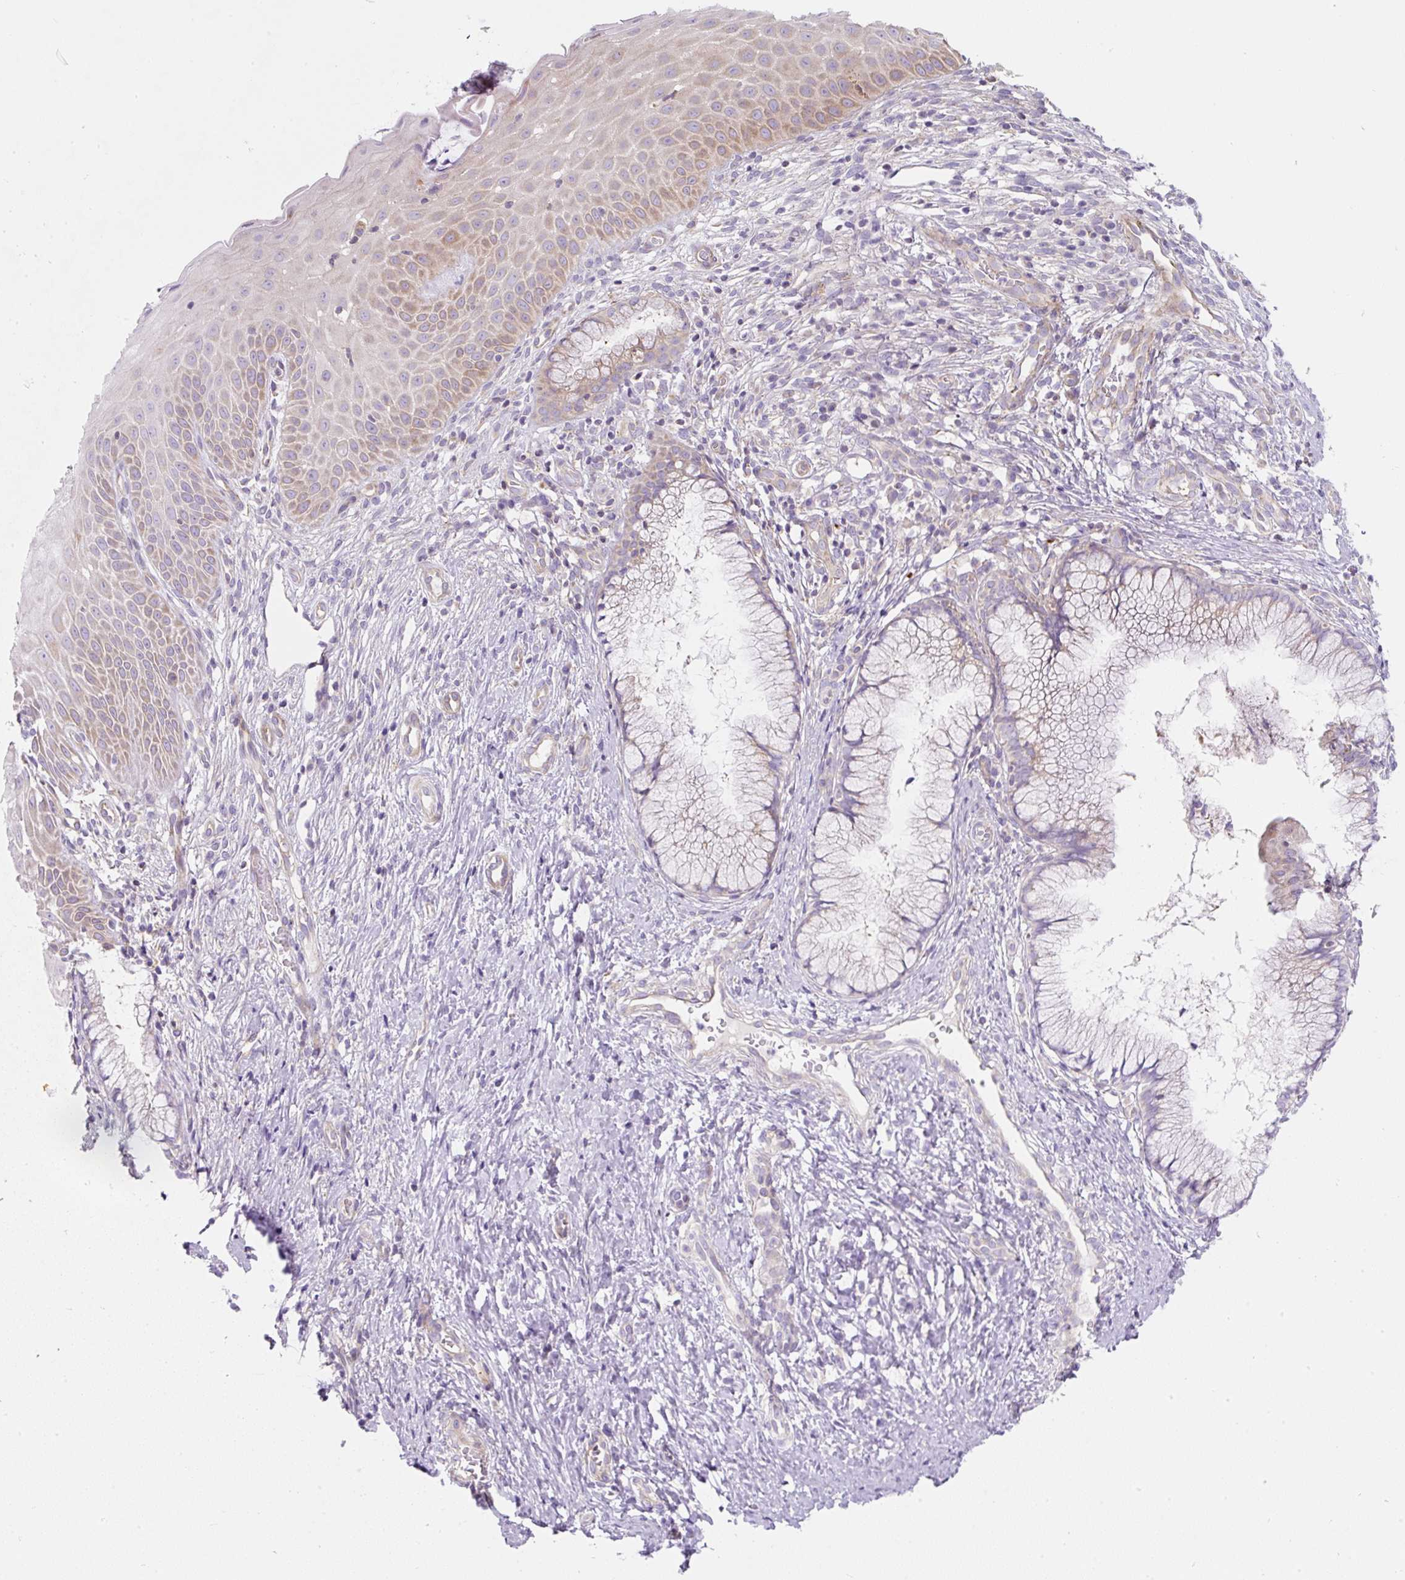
{"staining": {"intensity": "weak", "quantity": "<25%", "location": "cytoplasmic/membranous"}, "tissue": "cervix", "cell_type": "Glandular cells", "image_type": "normal", "snomed": [{"axis": "morphology", "description": "Normal tissue, NOS"}, {"axis": "topography", "description": "Cervix"}], "caption": "Glandular cells are negative for protein expression in benign human cervix. (DAB immunohistochemistry, high magnification).", "gene": "ERAP2", "patient": {"sex": "female", "age": 36}}